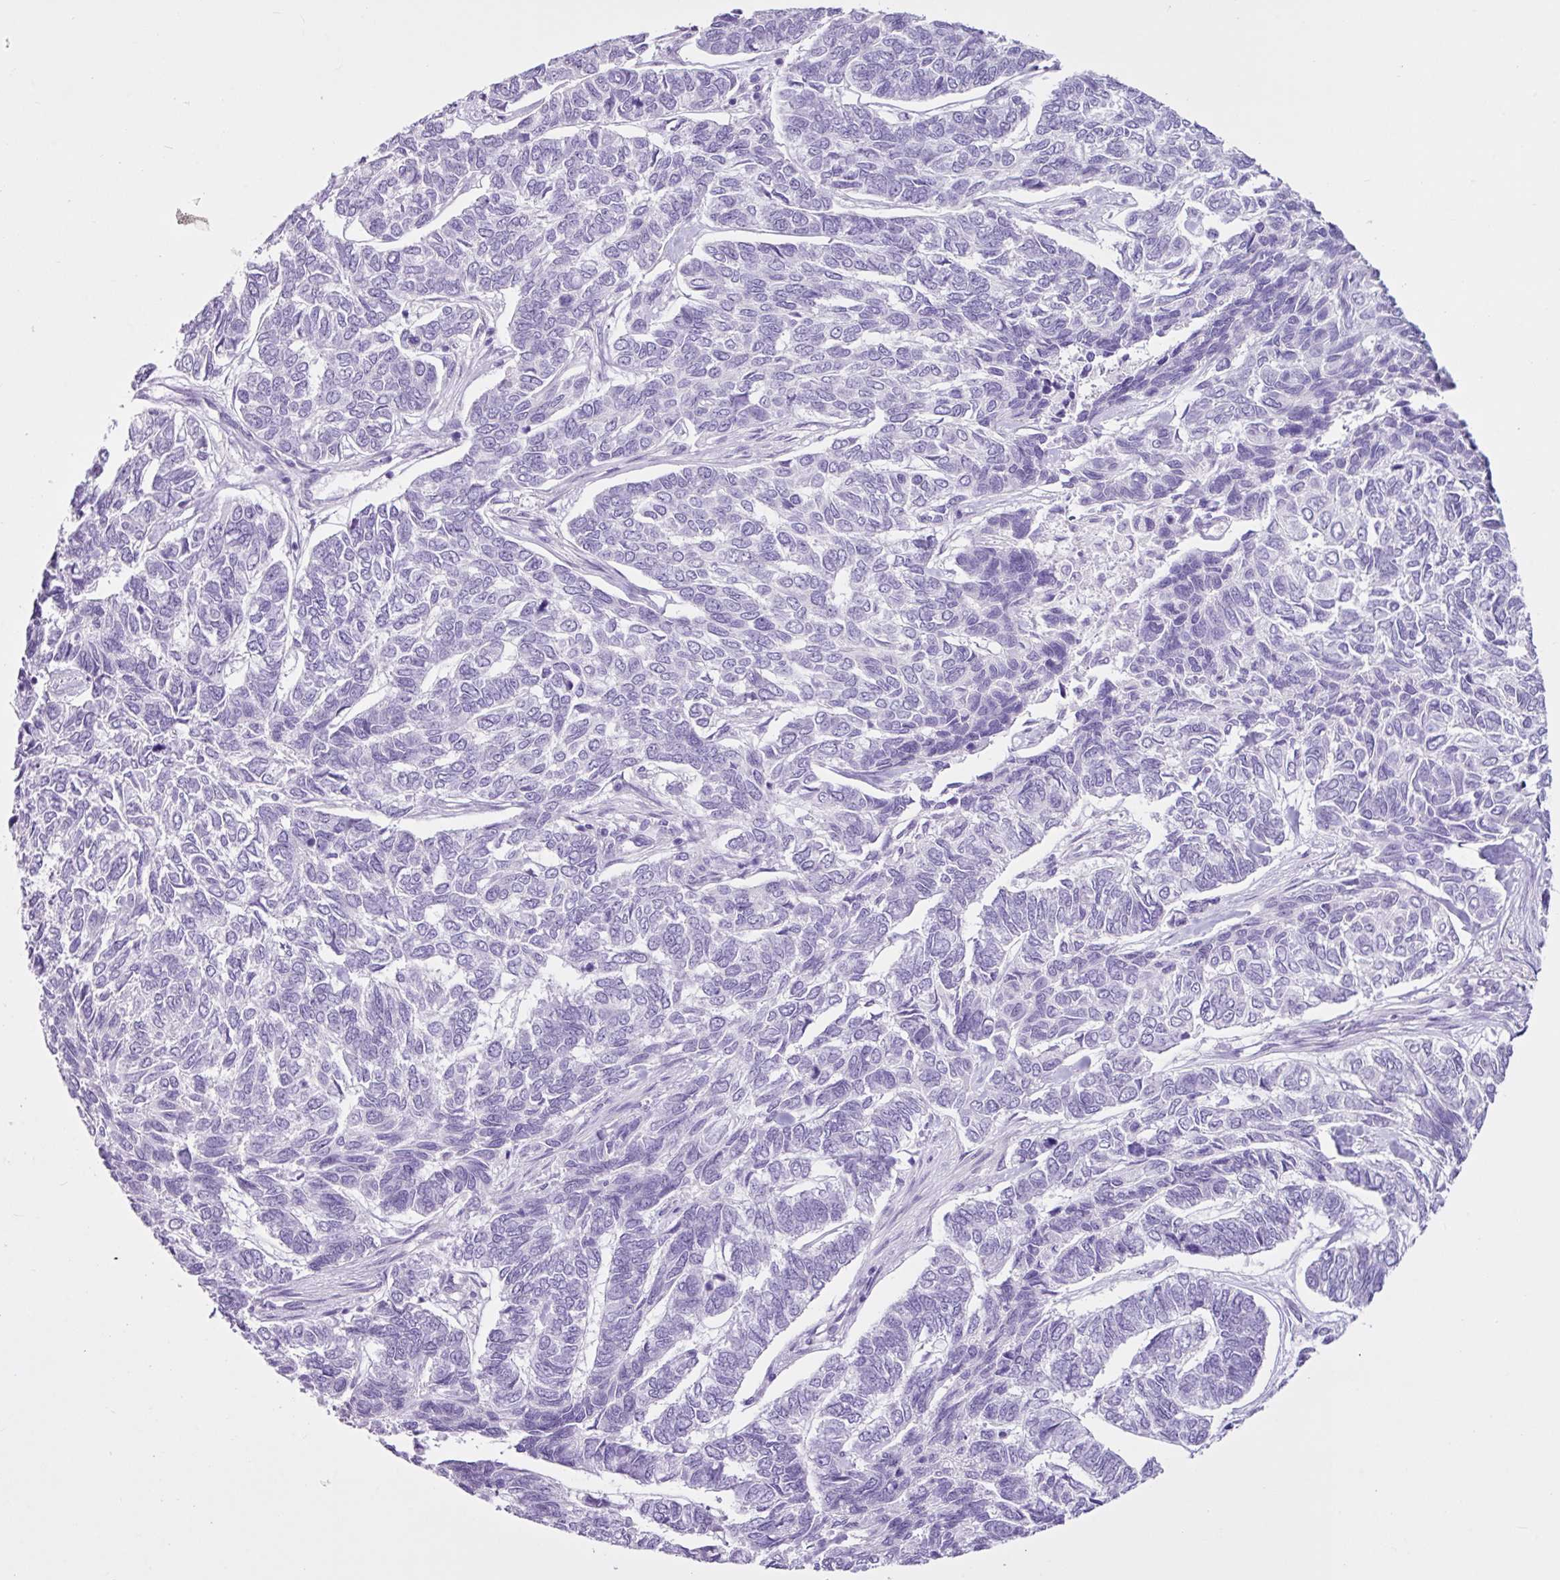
{"staining": {"intensity": "negative", "quantity": "none", "location": "none"}, "tissue": "skin cancer", "cell_type": "Tumor cells", "image_type": "cancer", "snomed": [{"axis": "morphology", "description": "Basal cell carcinoma"}, {"axis": "topography", "description": "Skin"}], "caption": "Basal cell carcinoma (skin) was stained to show a protein in brown. There is no significant expression in tumor cells. (DAB immunohistochemistry visualized using brightfield microscopy, high magnification).", "gene": "PGR", "patient": {"sex": "female", "age": 65}}